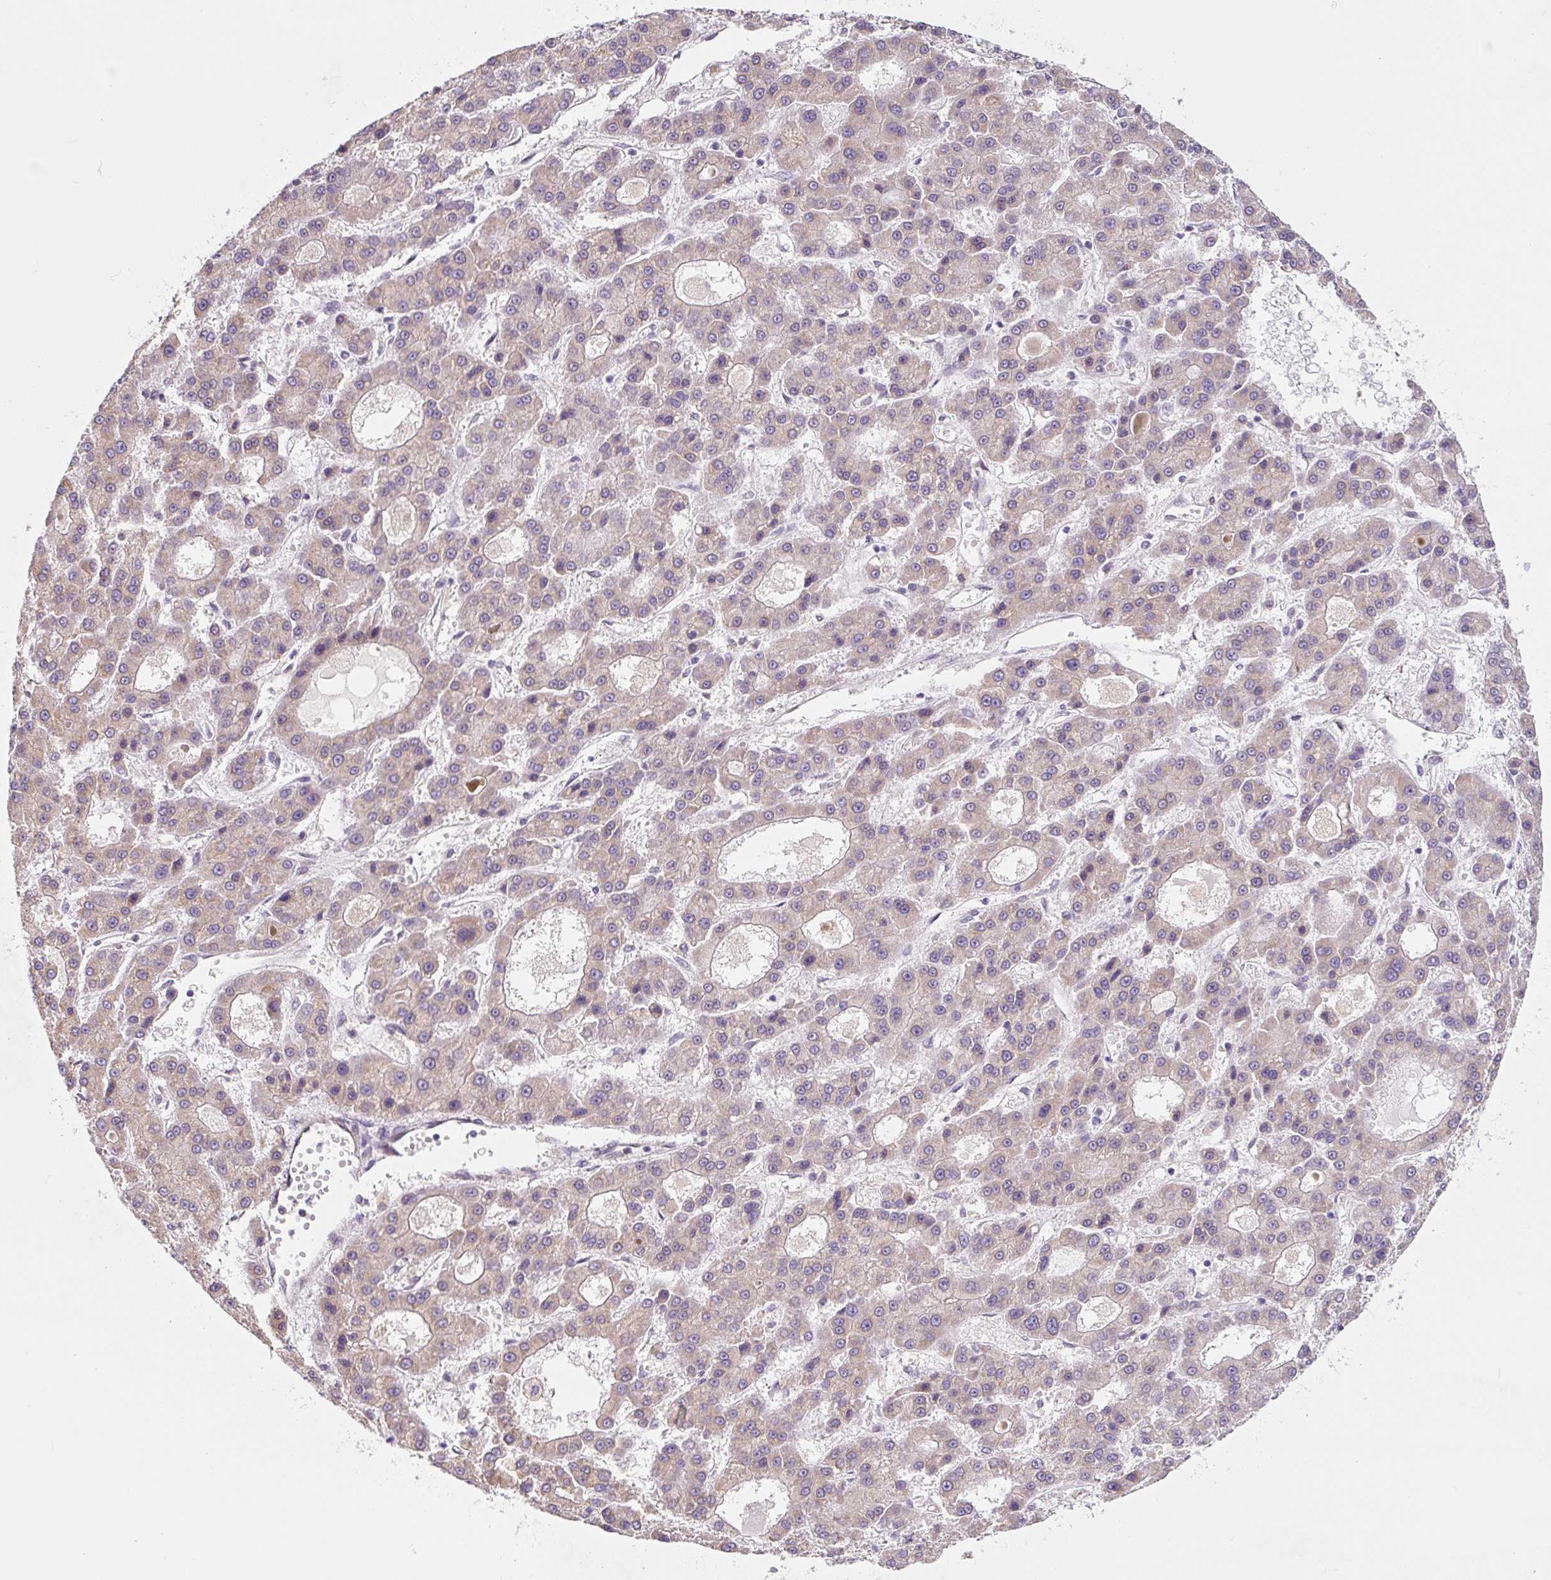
{"staining": {"intensity": "negative", "quantity": "none", "location": "none"}, "tissue": "liver cancer", "cell_type": "Tumor cells", "image_type": "cancer", "snomed": [{"axis": "morphology", "description": "Carcinoma, Hepatocellular, NOS"}, {"axis": "topography", "description": "Liver"}], "caption": "Photomicrograph shows no significant protein expression in tumor cells of liver hepatocellular carcinoma.", "gene": "ASRGL1", "patient": {"sex": "male", "age": 70}}